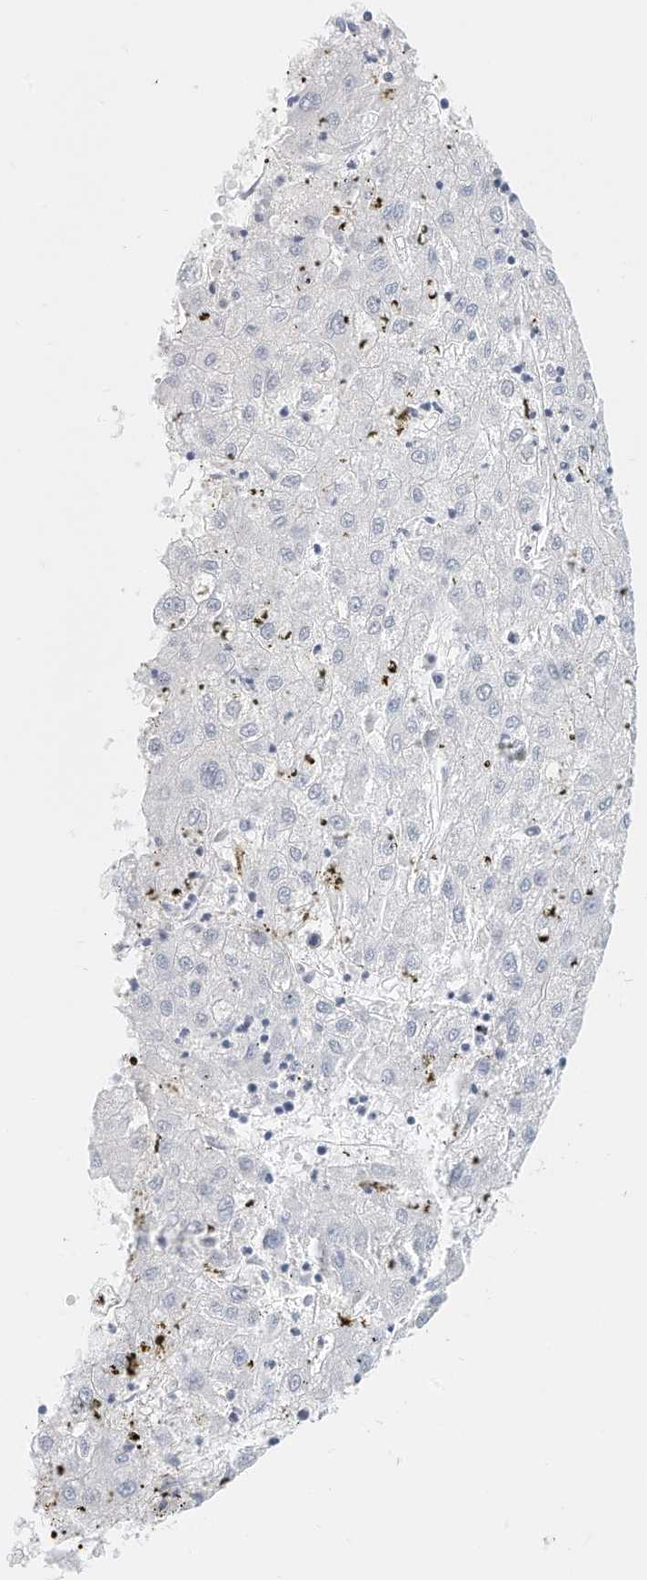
{"staining": {"intensity": "negative", "quantity": "none", "location": "none"}, "tissue": "liver cancer", "cell_type": "Tumor cells", "image_type": "cancer", "snomed": [{"axis": "morphology", "description": "Carcinoma, Hepatocellular, NOS"}, {"axis": "topography", "description": "Liver"}], "caption": "Immunohistochemistry histopathology image of neoplastic tissue: liver cancer stained with DAB demonstrates no significant protein staining in tumor cells. (DAB (3,3'-diaminobenzidine) immunohistochemistry (IHC) visualized using brightfield microscopy, high magnification).", "gene": "OGT", "patient": {"sex": "male", "age": 72}}